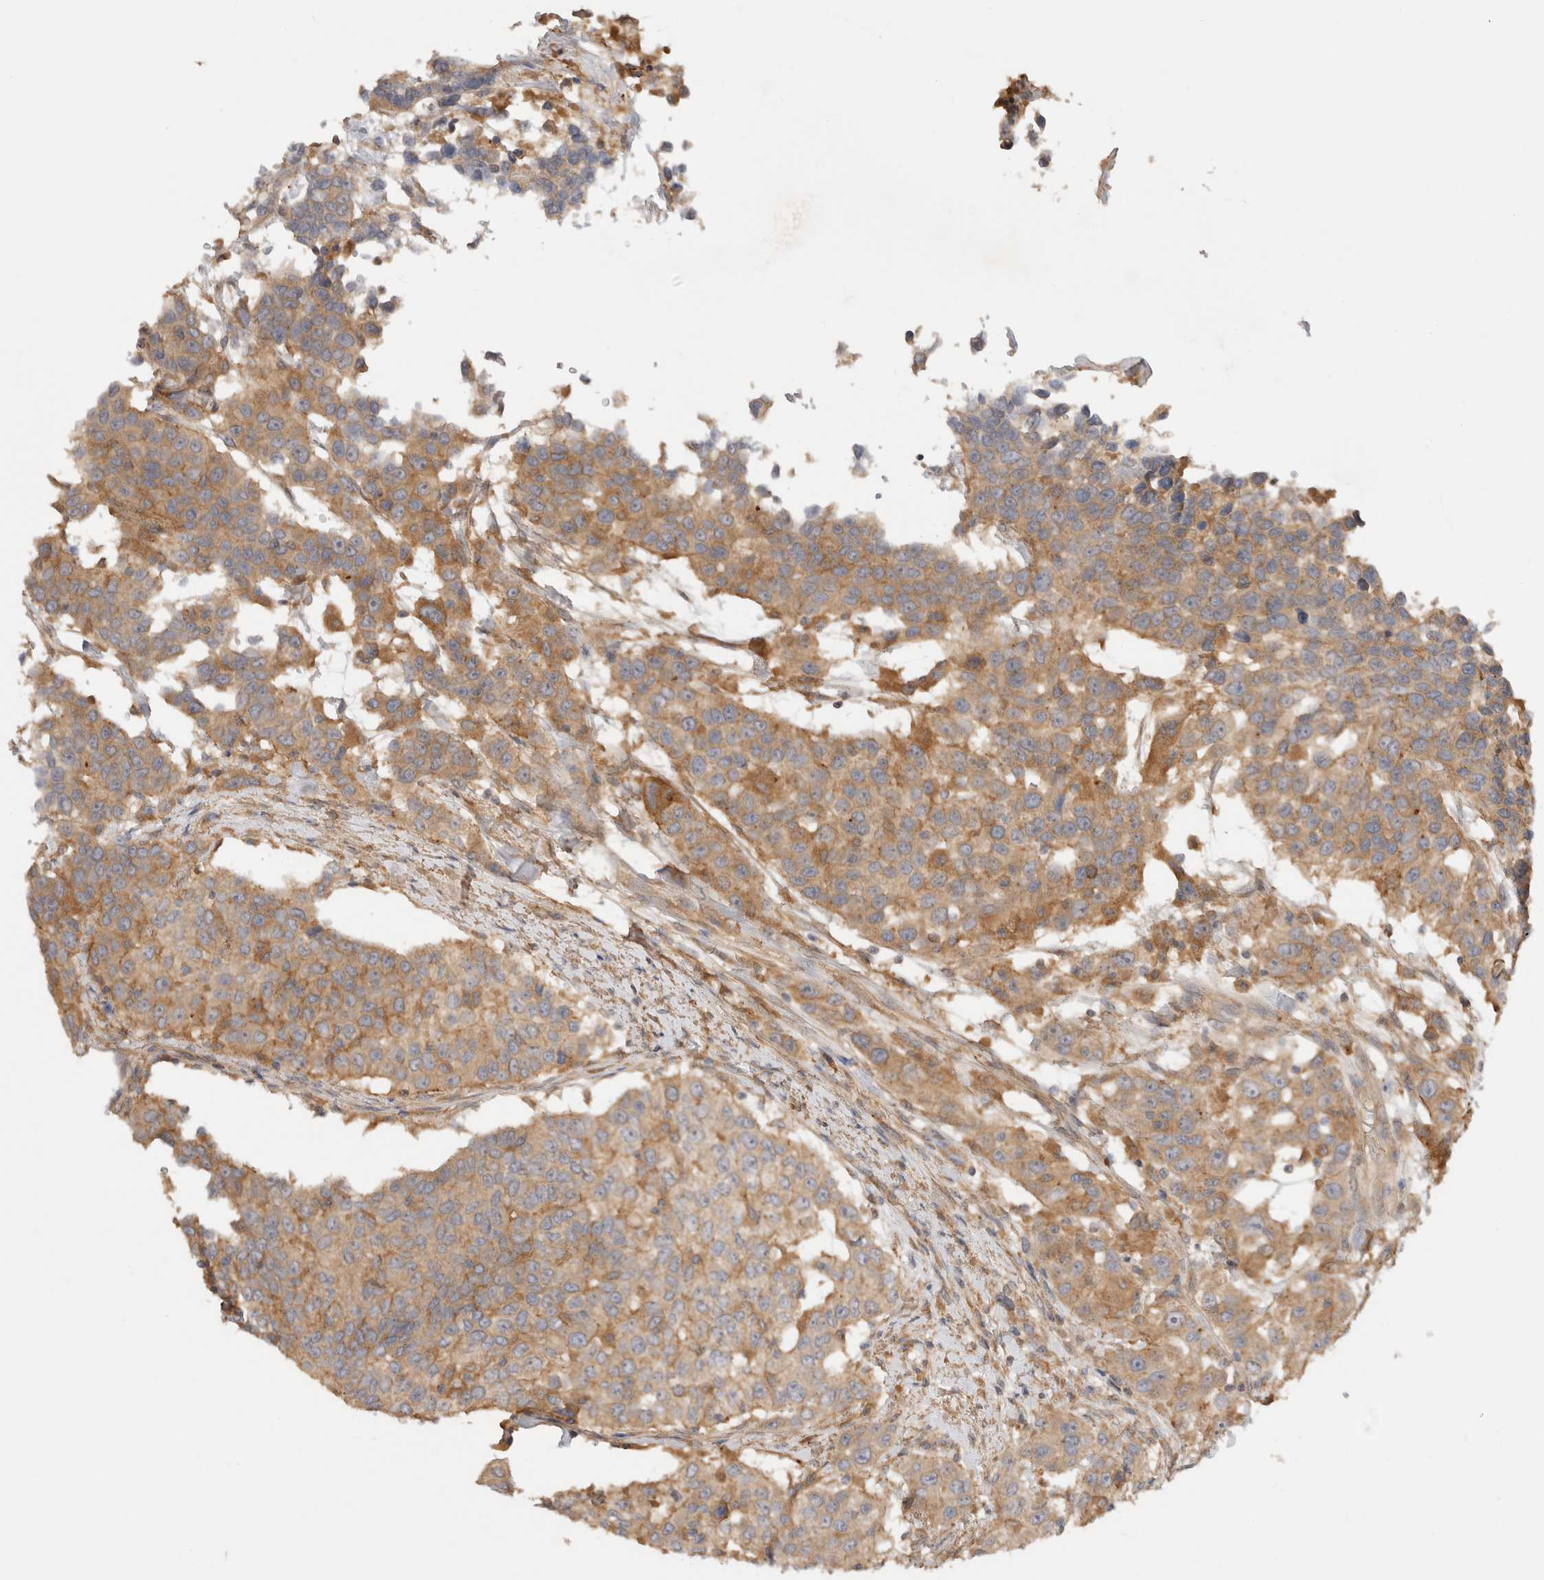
{"staining": {"intensity": "moderate", "quantity": ">75%", "location": "cytoplasmic/membranous"}, "tissue": "urothelial cancer", "cell_type": "Tumor cells", "image_type": "cancer", "snomed": [{"axis": "morphology", "description": "Urothelial carcinoma, High grade"}, {"axis": "topography", "description": "Urinary bladder"}], "caption": "High-grade urothelial carcinoma tissue exhibits moderate cytoplasmic/membranous expression in about >75% of tumor cells Nuclei are stained in blue.", "gene": "SGK3", "patient": {"sex": "female", "age": 80}}